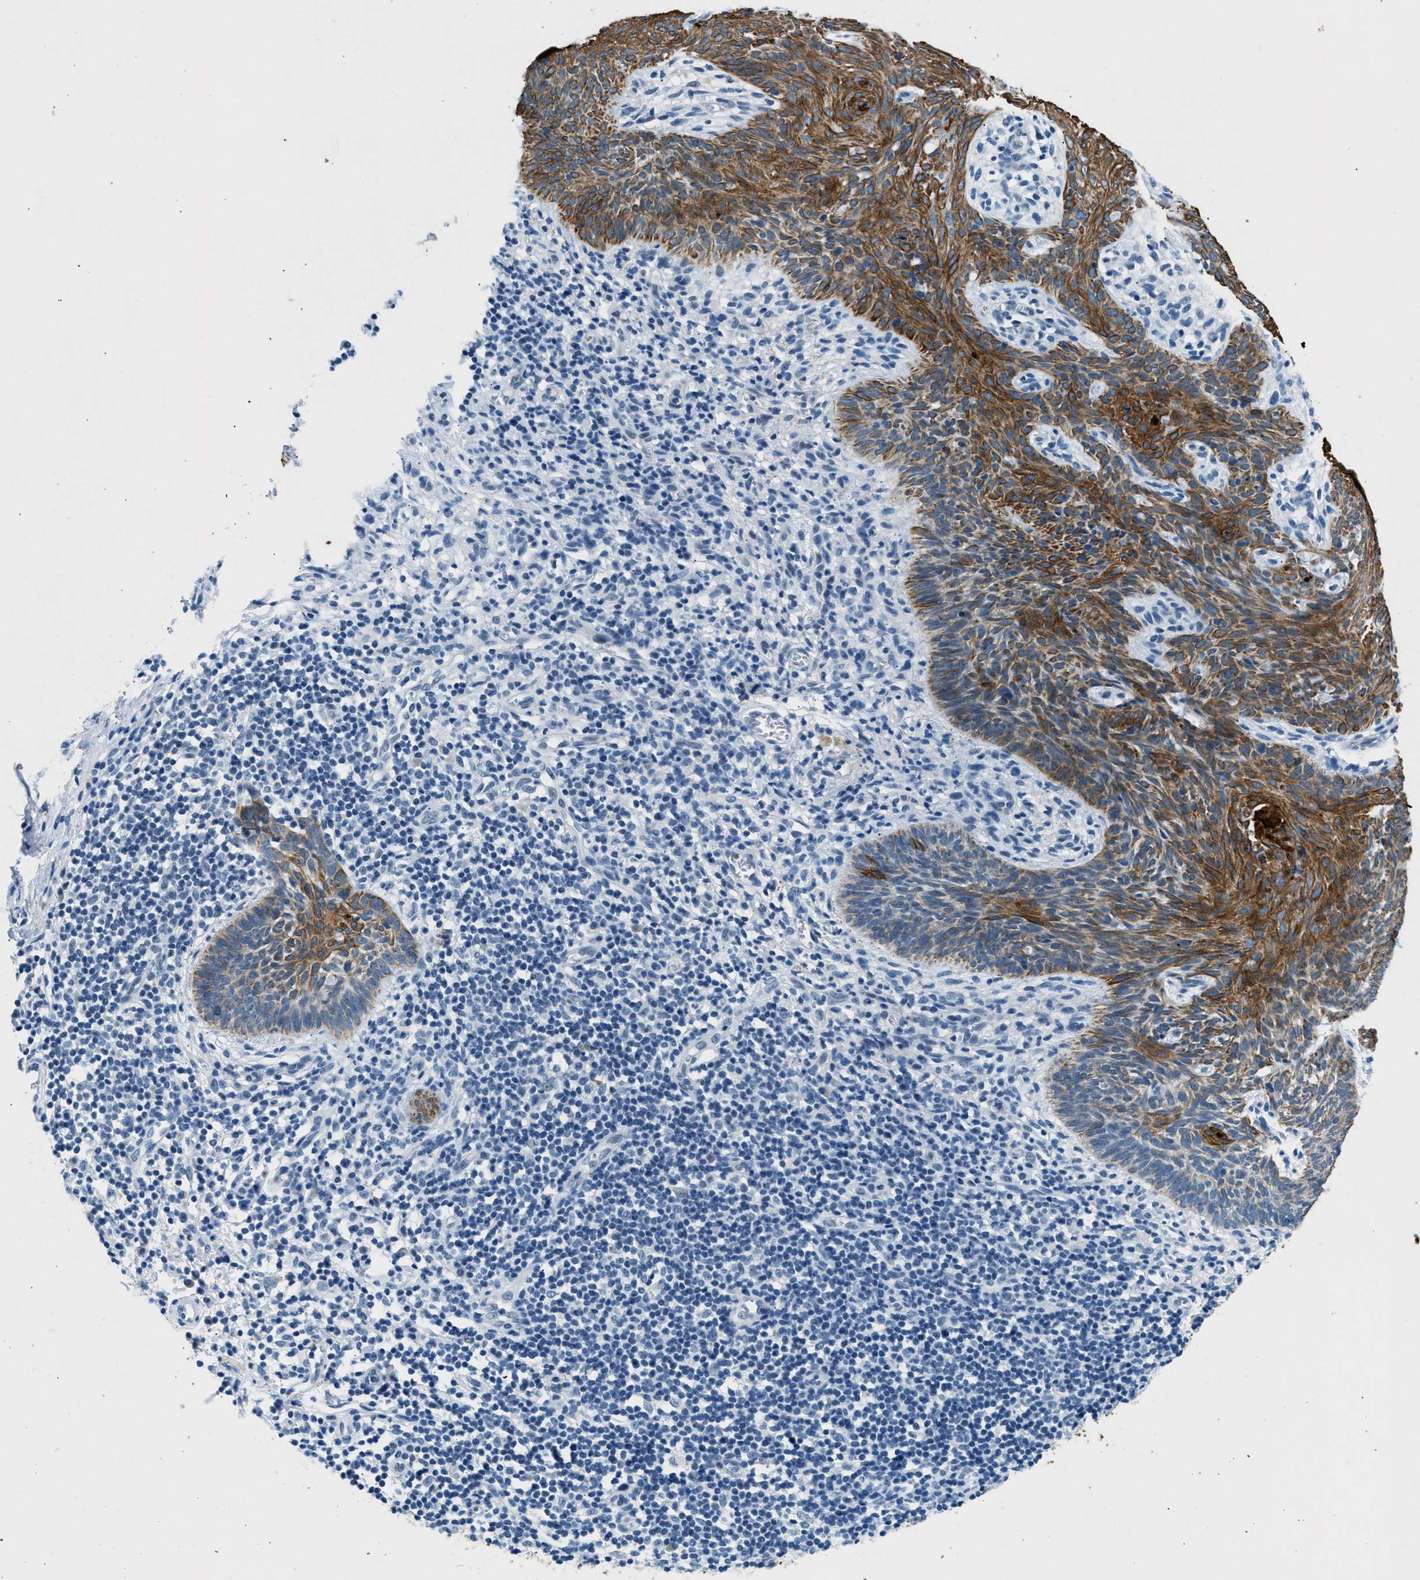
{"staining": {"intensity": "strong", "quantity": ">75%", "location": "cytoplasmic/membranous"}, "tissue": "skin cancer", "cell_type": "Tumor cells", "image_type": "cancer", "snomed": [{"axis": "morphology", "description": "Basal cell carcinoma"}, {"axis": "topography", "description": "Skin"}], "caption": "A photomicrograph showing strong cytoplasmic/membranous expression in about >75% of tumor cells in basal cell carcinoma (skin), as visualized by brown immunohistochemical staining.", "gene": "CFAP20", "patient": {"sex": "male", "age": 60}}